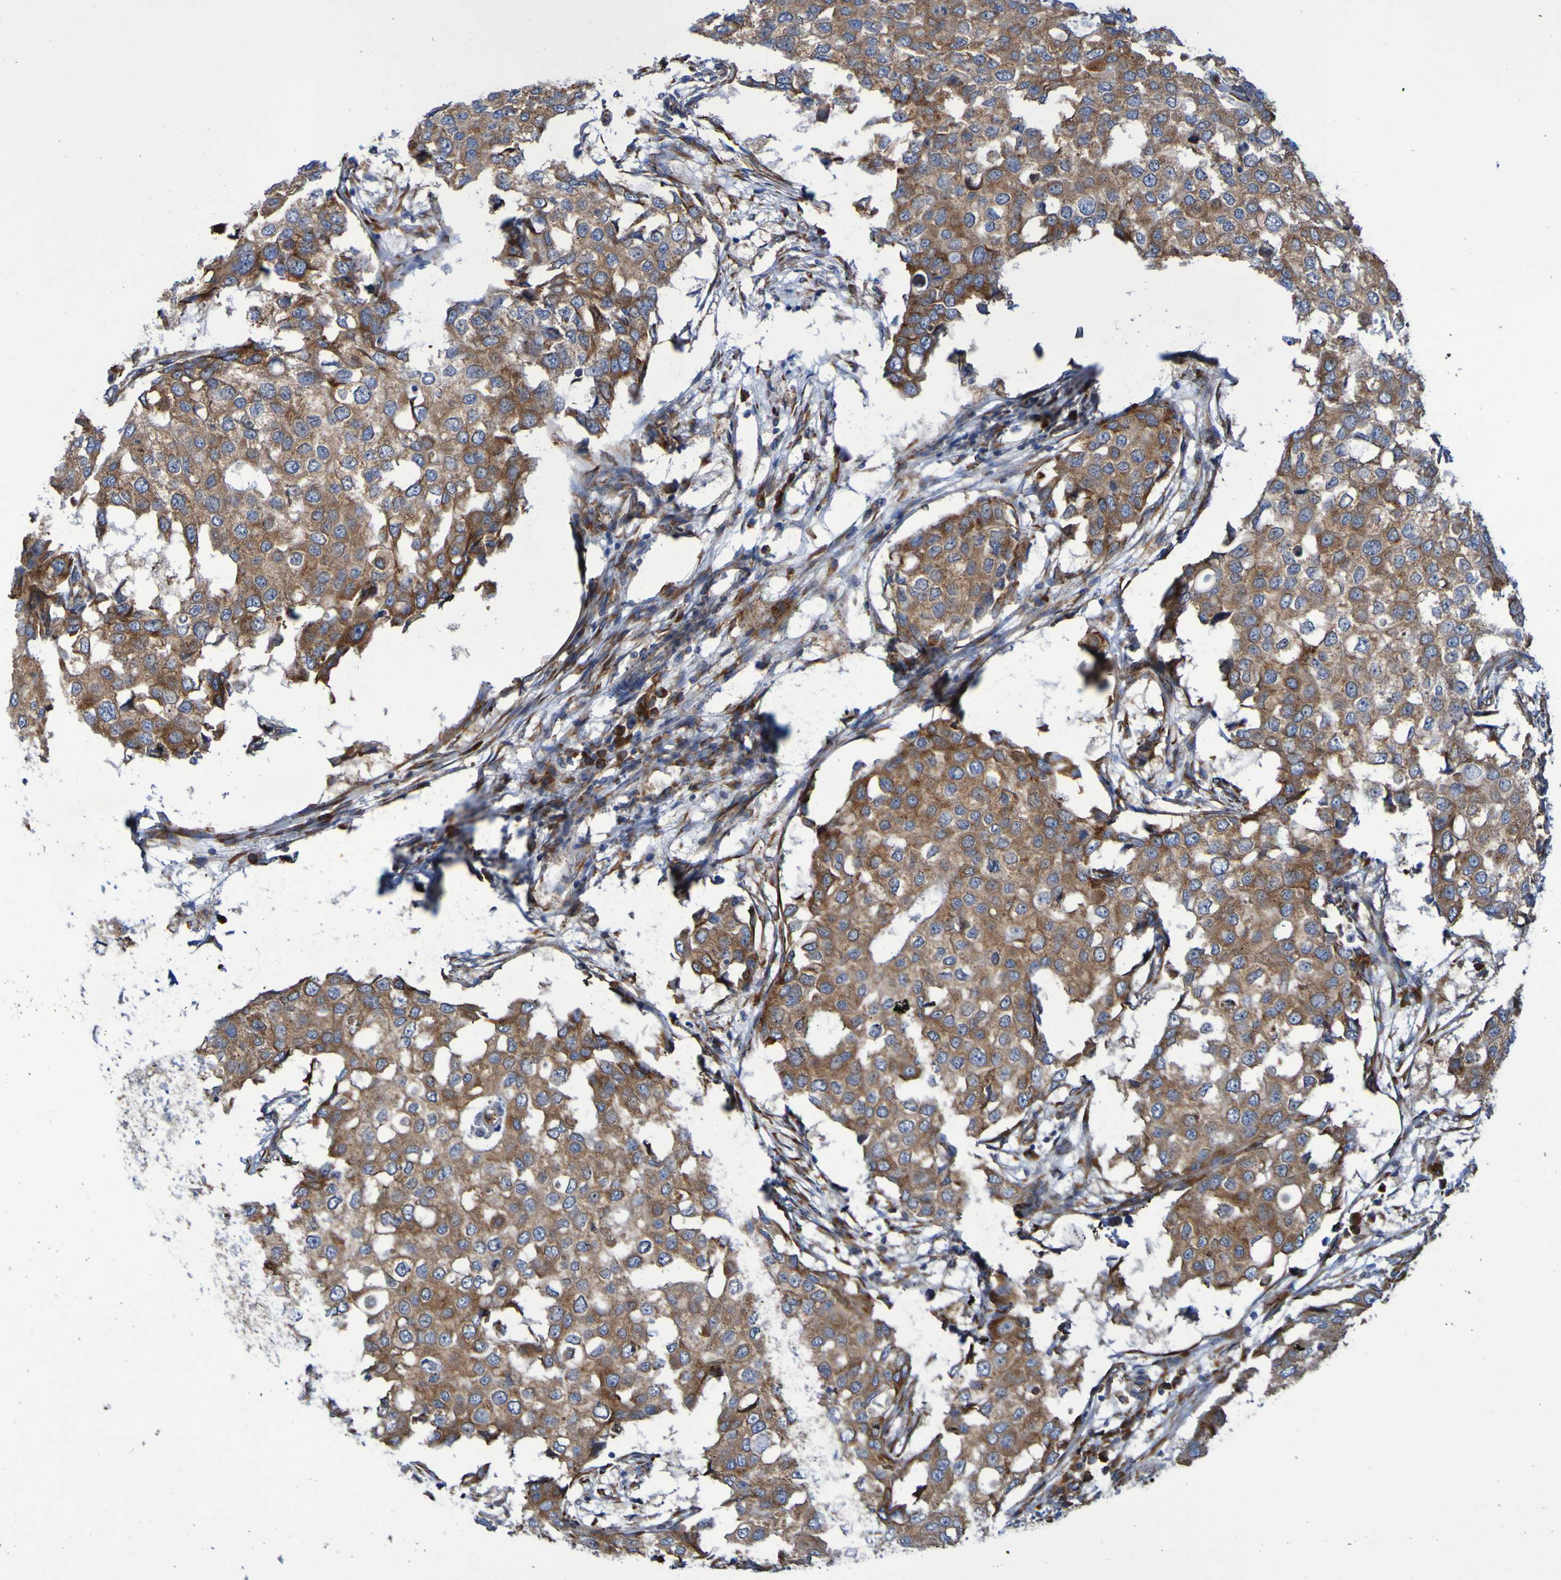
{"staining": {"intensity": "strong", "quantity": ">75%", "location": "cytoplasmic/membranous"}, "tissue": "breast cancer", "cell_type": "Tumor cells", "image_type": "cancer", "snomed": [{"axis": "morphology", "description": "Duct carcinoma"}, {"axis": "topography", "description": "Breast"}], "caption": "An image of breast cancer (invasive ductal carcinoma) stained for a protein displays strong cytoplasmic/membranous brown staining in tumor cells. (Stains: DAB in brown, nuclei in blue, Microscopy: brightfield microscopy at high magnification).", "gene": "FKBP3", "patient": {"sex": "female", "age": 27}}